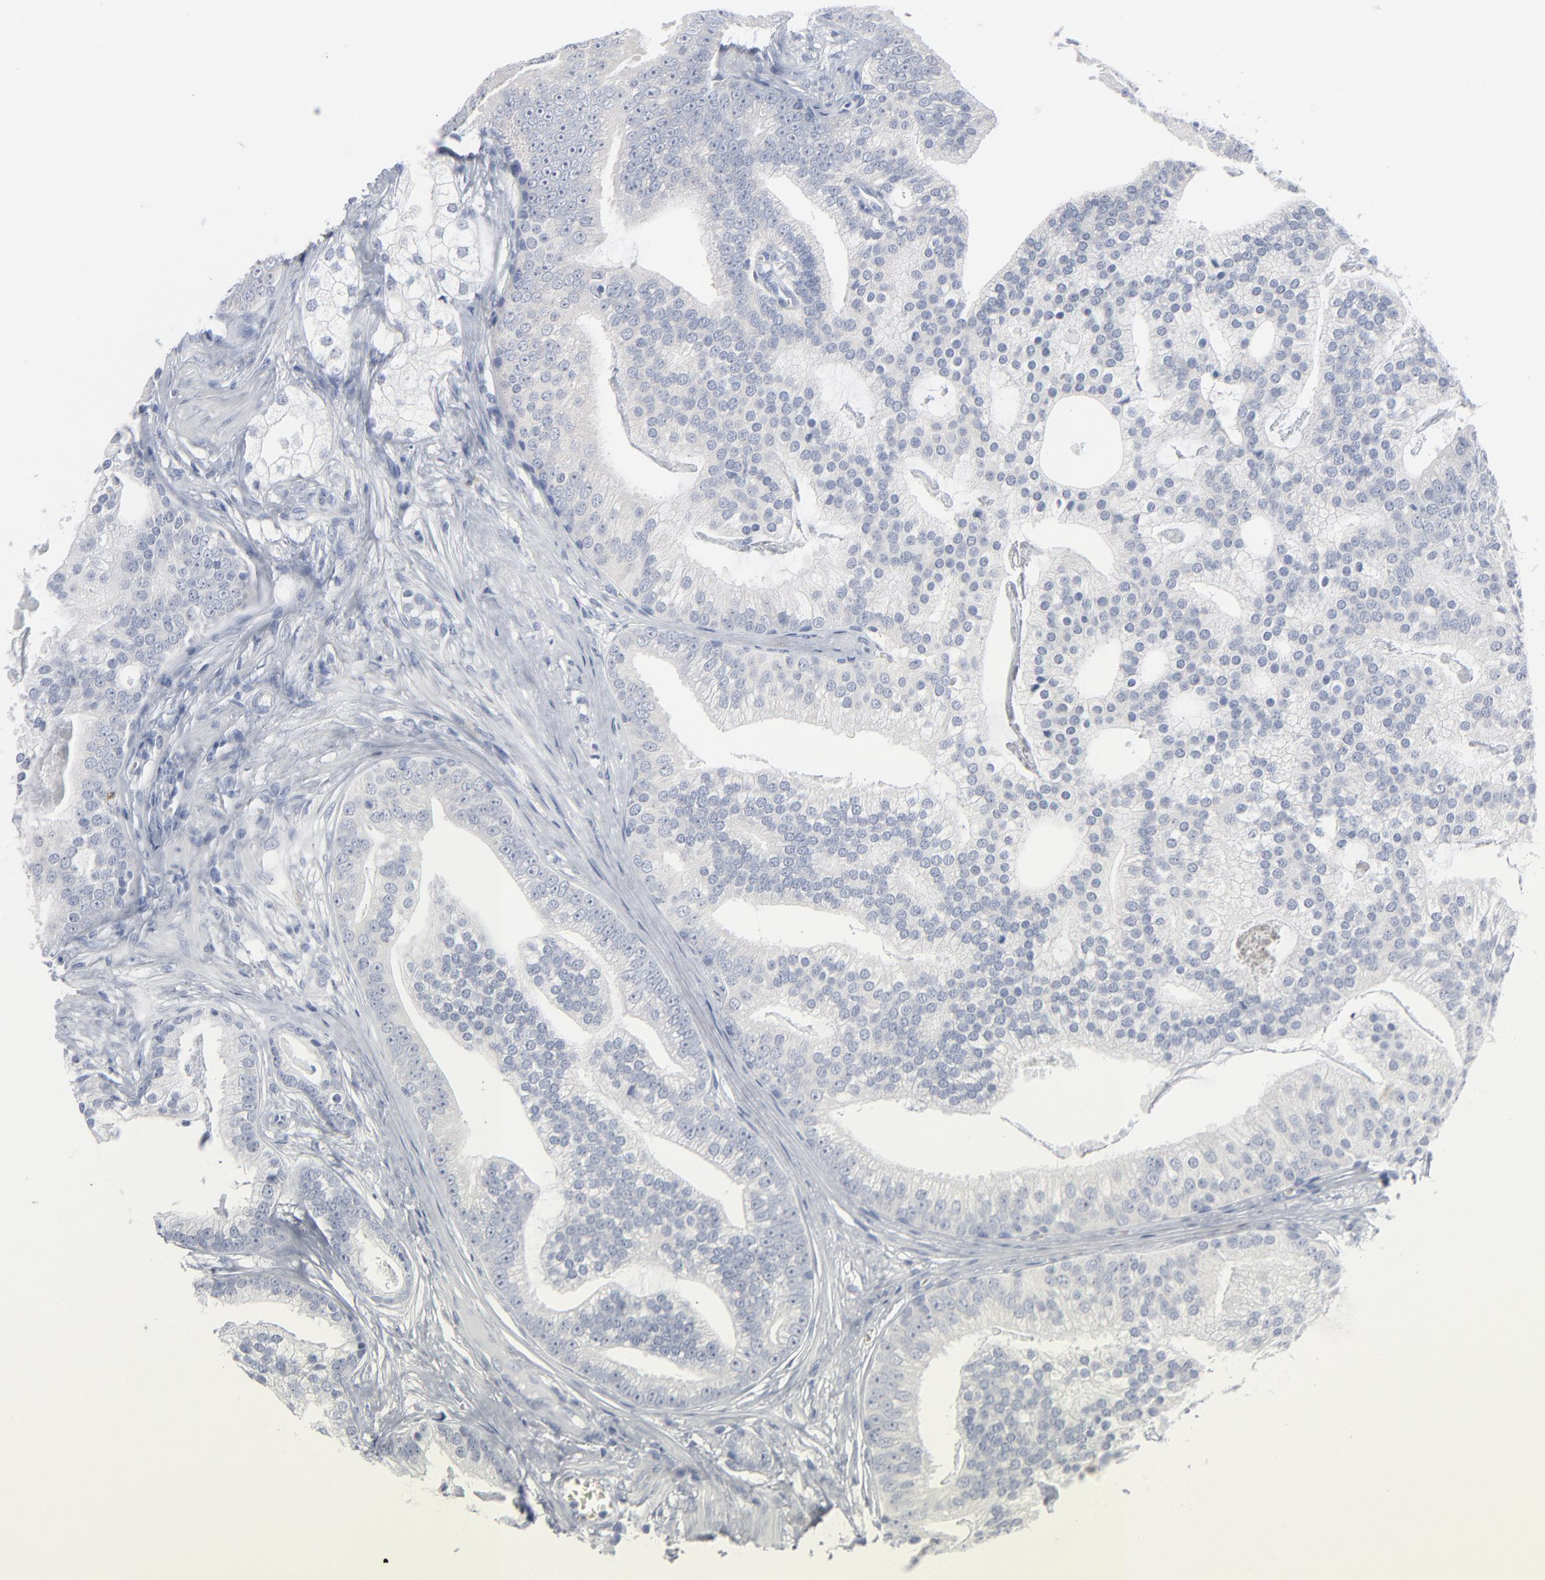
{"staining": {"intensity": "negative", "quantity": "none", "location": "none"}, "tissue": "prostate cancer", "cell_type": "Tumor cells", "image_type": "cancer", "snomed": [{"axis": "morphology", "description": "Adenocarcinoma, Low grade"}, {"axis": "topography", "description": "Prostate"}], "caption": "DAB (3,3'-diaminobenzidine) immunohistochemical staining of human prostate cancer (low-grade adenocarcinoma) reveals no significant staining in tumor cells.", "gene": "PAGE1", "patient": {"sex": "male", "age": 58}}